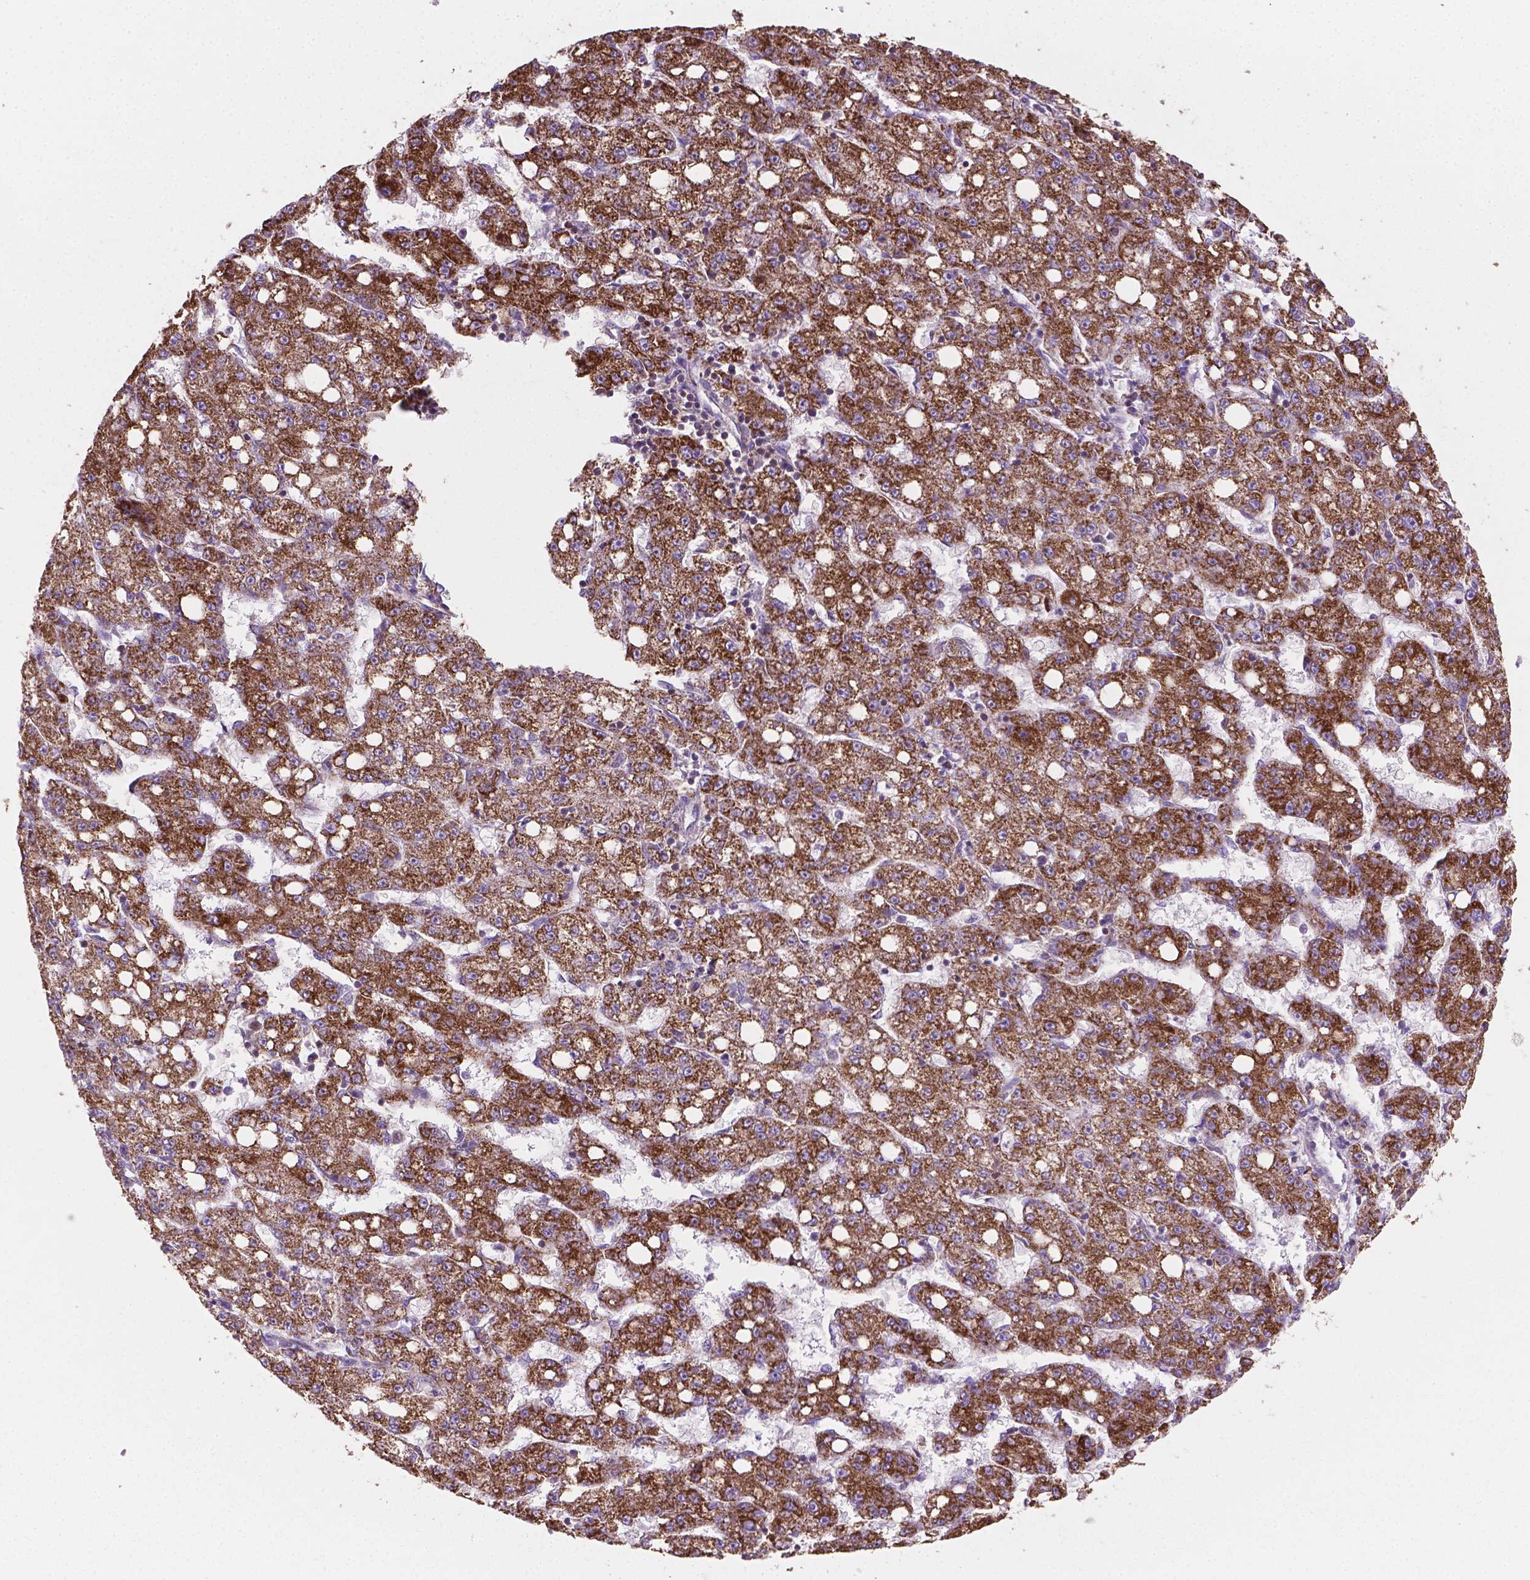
{"staining": {"intensity": "strong", "quantity": ">75%", "location": "cytoplasmic/membranous"}, "tissue": "liver cancer", "cell_type": "Tumor cells", "image_type": "cancer", "snomed": [{"axis": "morphology", "description": "Carcinoma, Hepatocellular, NOS"}, {"axis": "topography", "description": "Liver"}], "caption": "Hepatocellular carcinoma (liver) stained for a protein (brown) shows strong cytoplasmic/membranous positive staining in approximately >75% of tumor cells.", "gene": "TCAF1", "patient": {"sex": "female", "age": 65}}